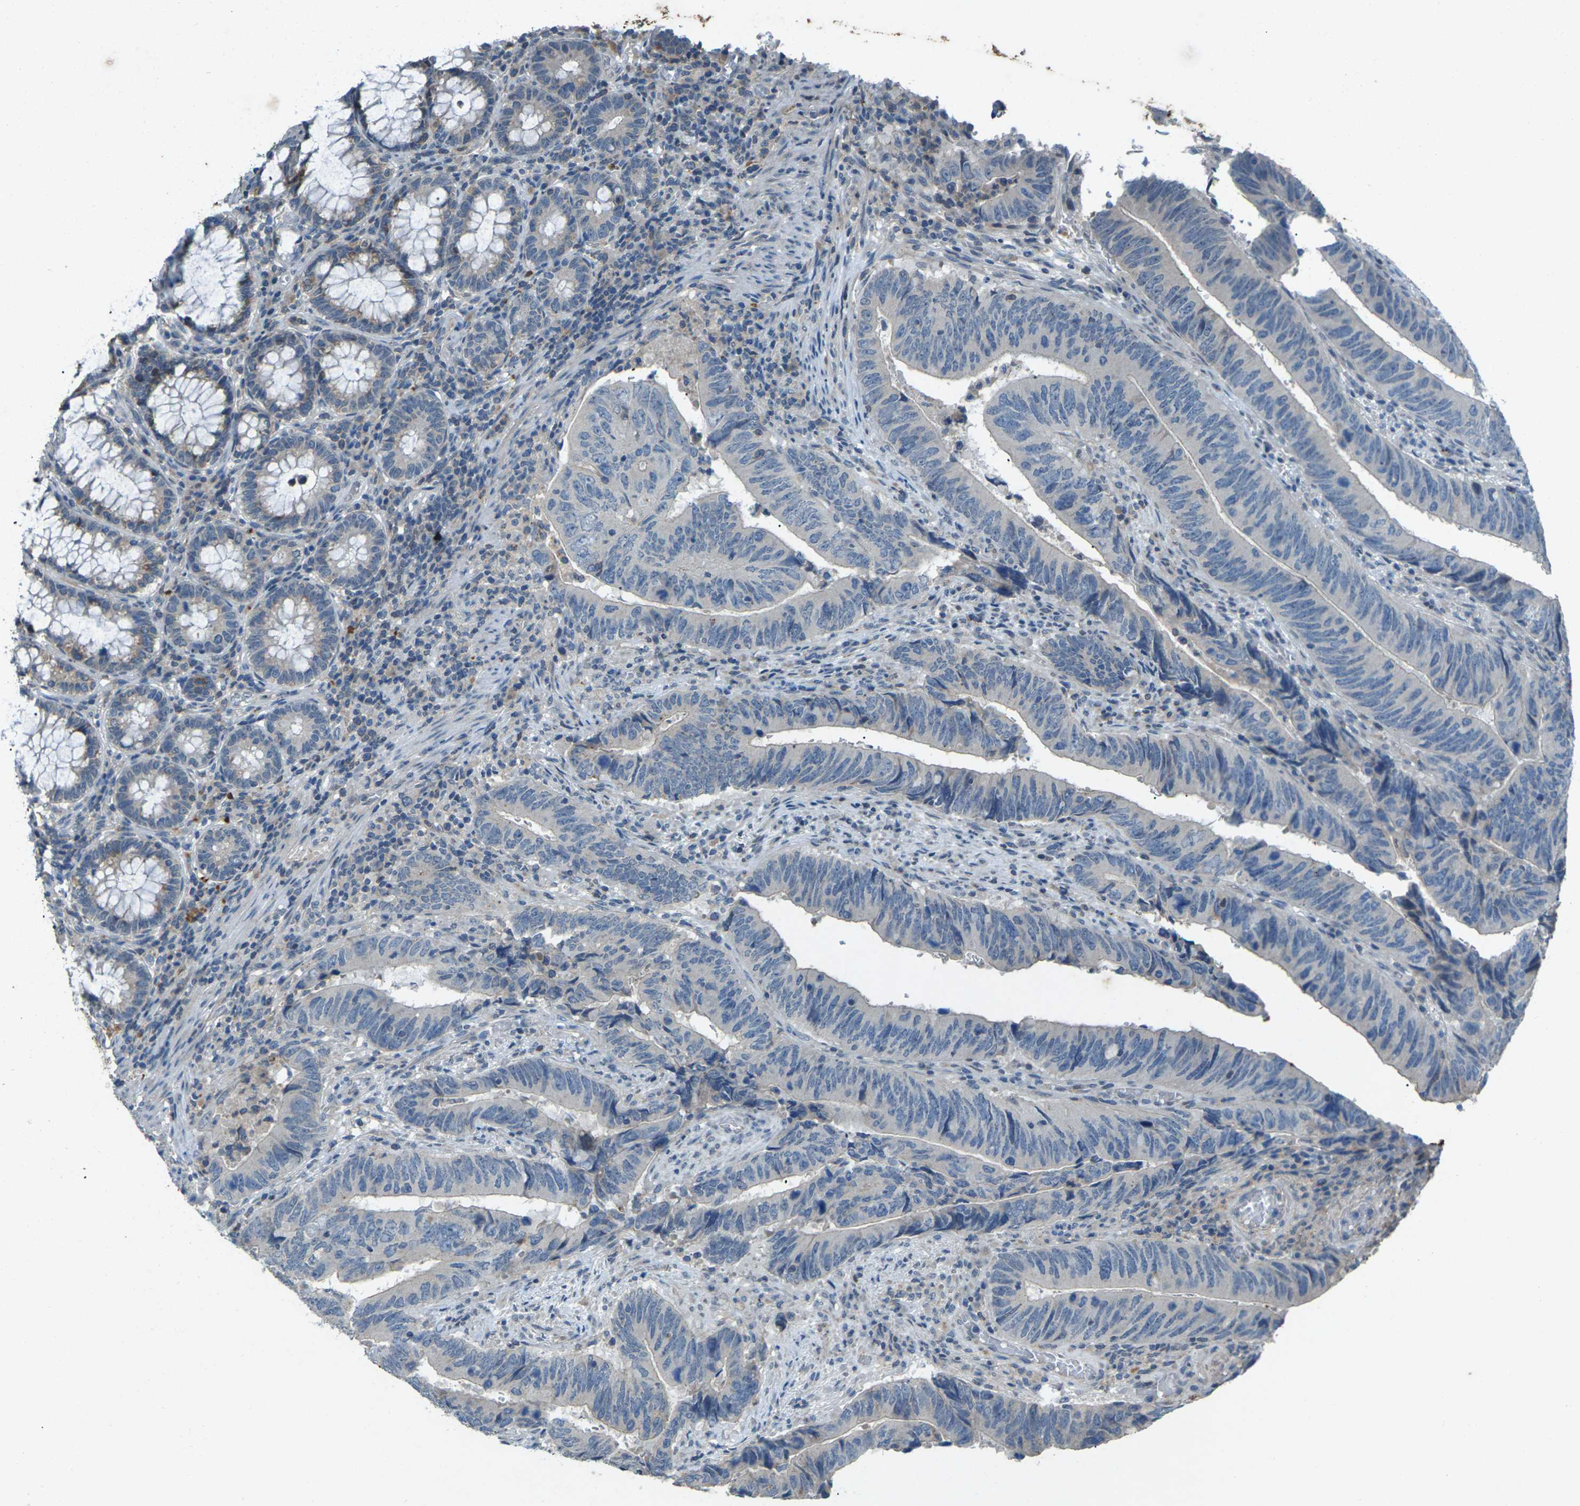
{"staining": {"intensity": "weak", "quantity": "<25%", "location": "cytoplasmic/membranous"}, "tissue": "colorectal cancer", "cell_type": "Tumor cells", "image_type": "cancer", "snomed": [{"axis": "morphology", "description": "Normal tissue, NOS"}, {"axis": "morphology", "description": "Adenocarcinoma, NOS"}, {"axis": "topography", "description": "Colon"}], "caption": "Colorectal adenocarcinoma stained for a protein using immunohistochemistry (IHC) reveals no positivity tumor cells.", "gene": "SIGLEC14", "patient": {"sex": "male", "age": 56}}